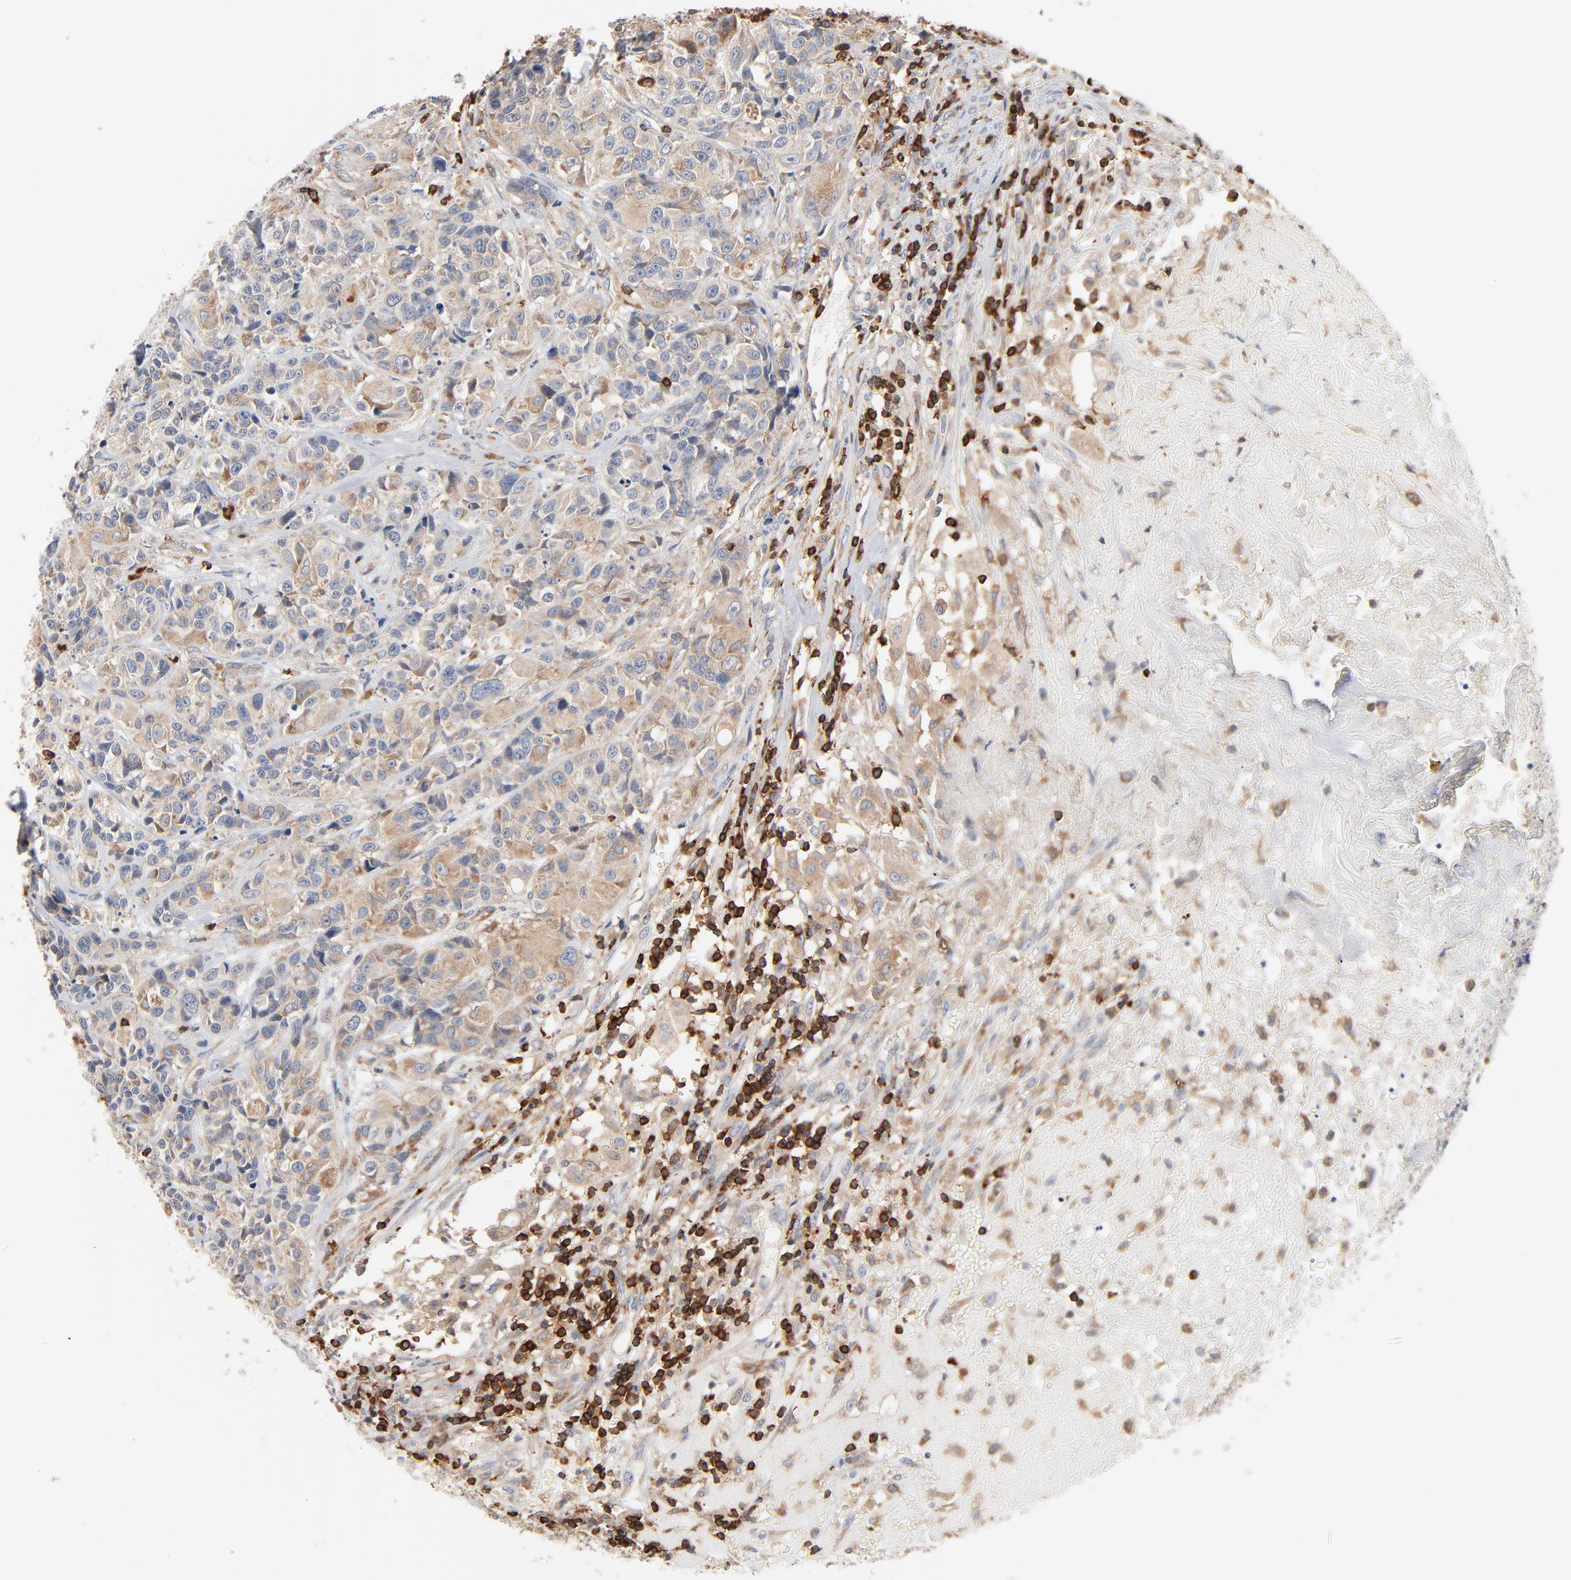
{"staining": {"intensity": "weak", "quantity": "25%-75%", "location": "cytoplasmic/membranous"}, "tissue": "urothelial cancer", "cell_type": "Tumor cells", "image_type": "cancer", "snomed": [{"axis": "morphology", "description": "Urothelial carcinoma, High grade"}, {"axis": "topography", "description": "Urinary bladder"}], "caption": "Immunohistochemical staining of high-grade urothelial carcinoma exhibits low levels of weak cytoplasmic/membranous protein expression in about 25%-75% of tumor cells.", "gene": "SH3KBP1", "patient": {"sex": "female", "age": 81}}